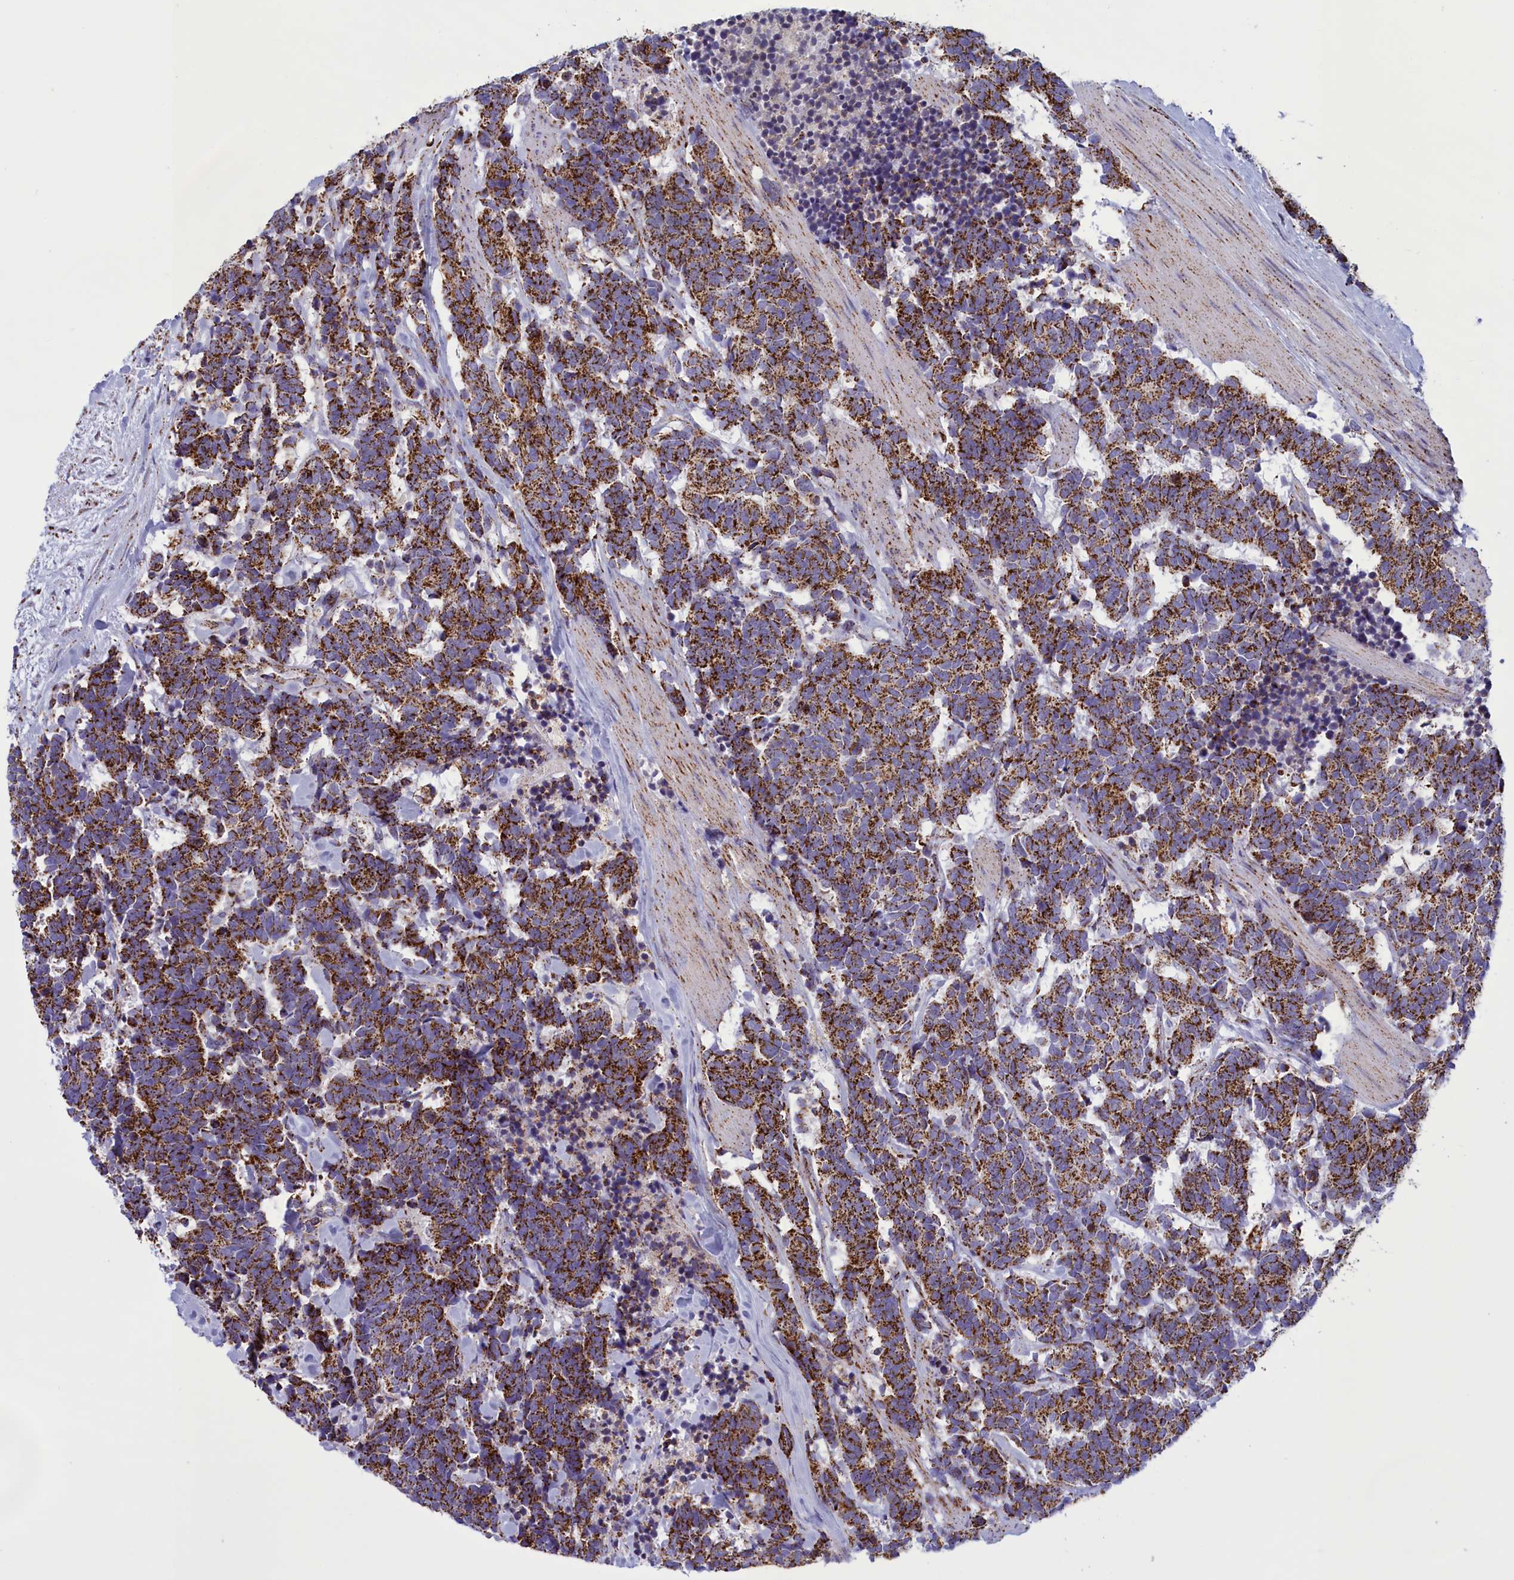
{"staining": {"intensity": "strong", "quantity": ">75%", "location": "cytoplasmic/membranous"}, "tissue": "carcinoid", "cell_type": "Tumor cells", "image_type": "cancer", "snomed": [{"axis": "morphology", "description": "Carcinoma, NOS"}, {"axis": "morphology", "description": "Carcinoid, malignant, NOS"}, {"axis": "topography", "description": "Prostate"}], "caption": "Human carcinoid stained for a protein (brown) exhibits strong cytoplasmic/membranous positive staining in approximately >75% of tumor cells.", "gene": "ISOC2", "patient": {"sex": "male", "age": 57}}